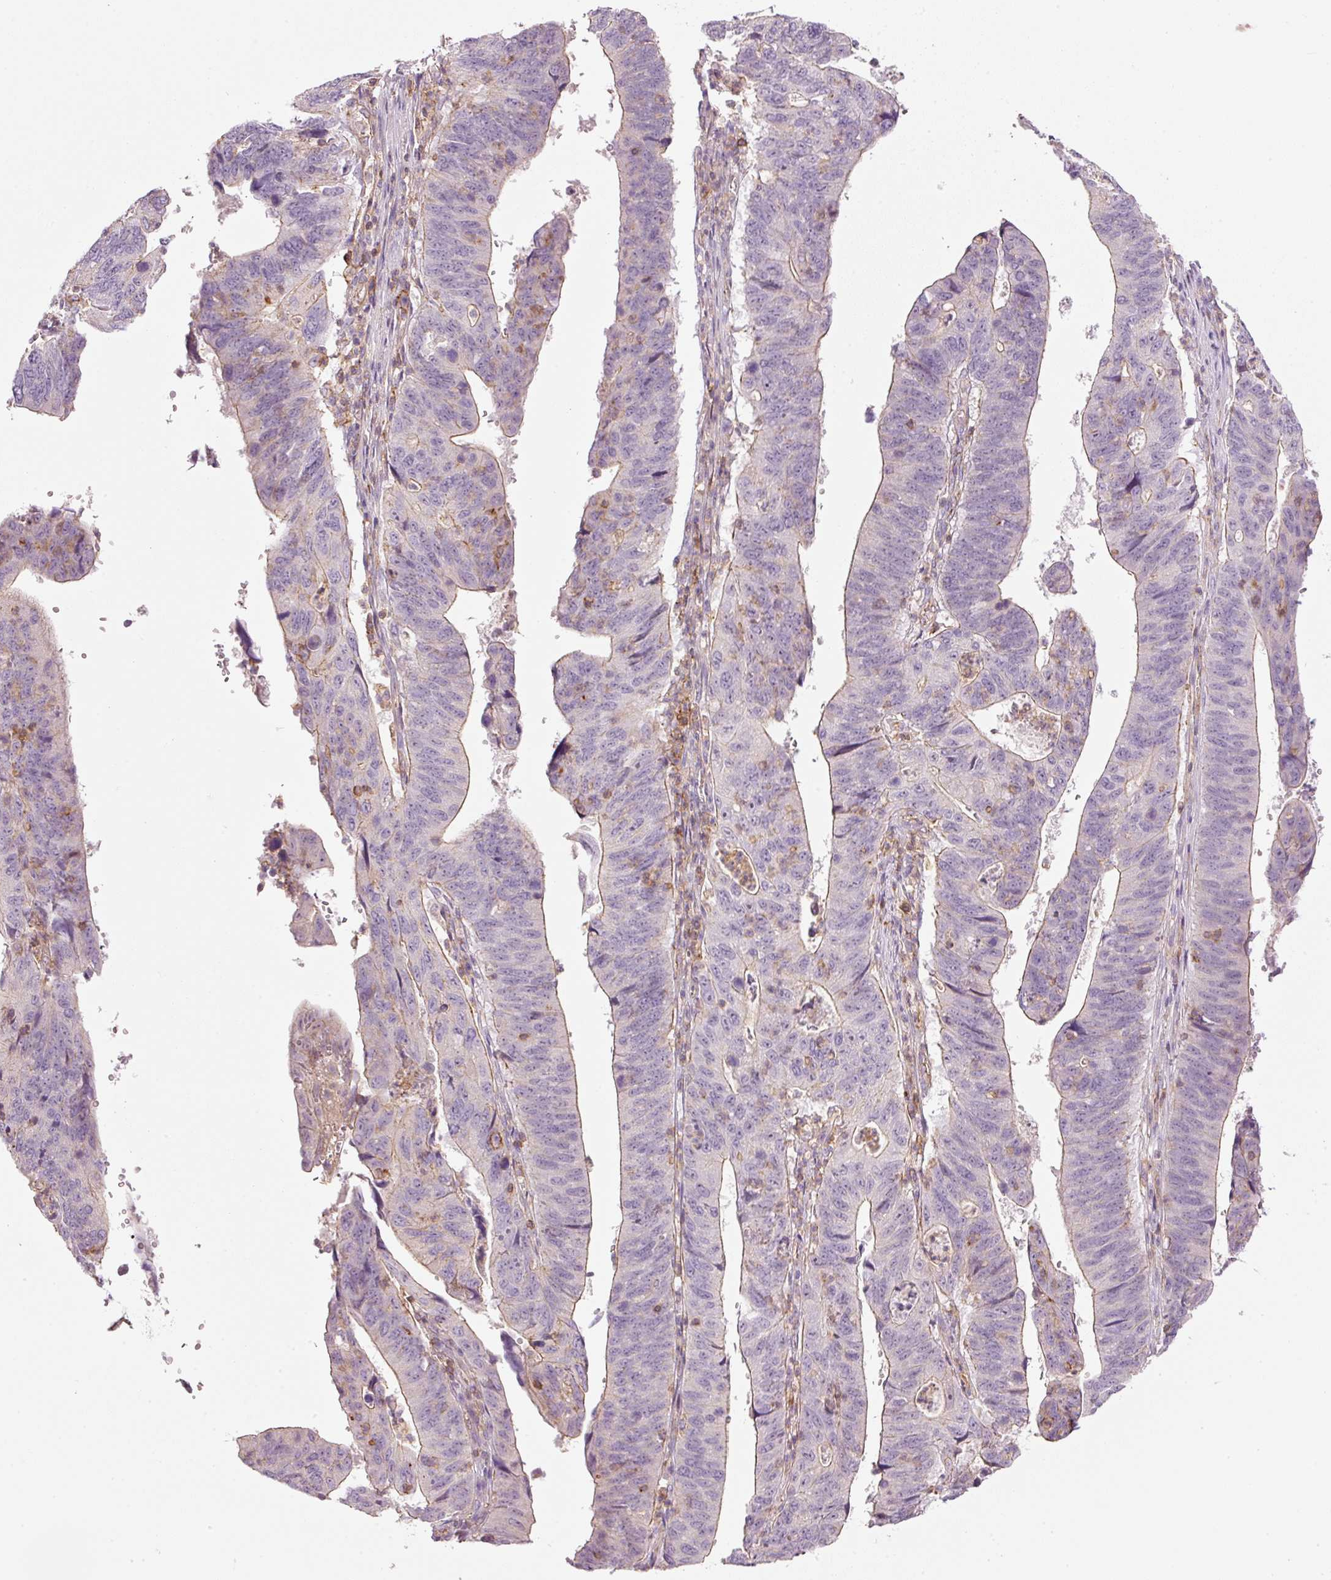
{"staining": {"intensity": "weak", "quantity": "25%-75%", "location": "cytoplasmic/membranous"}, "tissue": "stomach cancer", "cell_type": "Tumor cells", "image_type": "cancer", "snomed": [{"axis": "morphology", "description": "Adenocarcinoma, NOS"}, {"axis": "topography", "description": "Stomach"}], "caption": "A micrograph of stomach adenocarcinoma stained for a protein reveals weak cytoplasmic/membranous brown staining in tumor cells. (brown staining indicates protein expression, while blue staining denotes nuclei).", "gene": "SIPA1", "patient": {"sex": "male", "age": 59}}